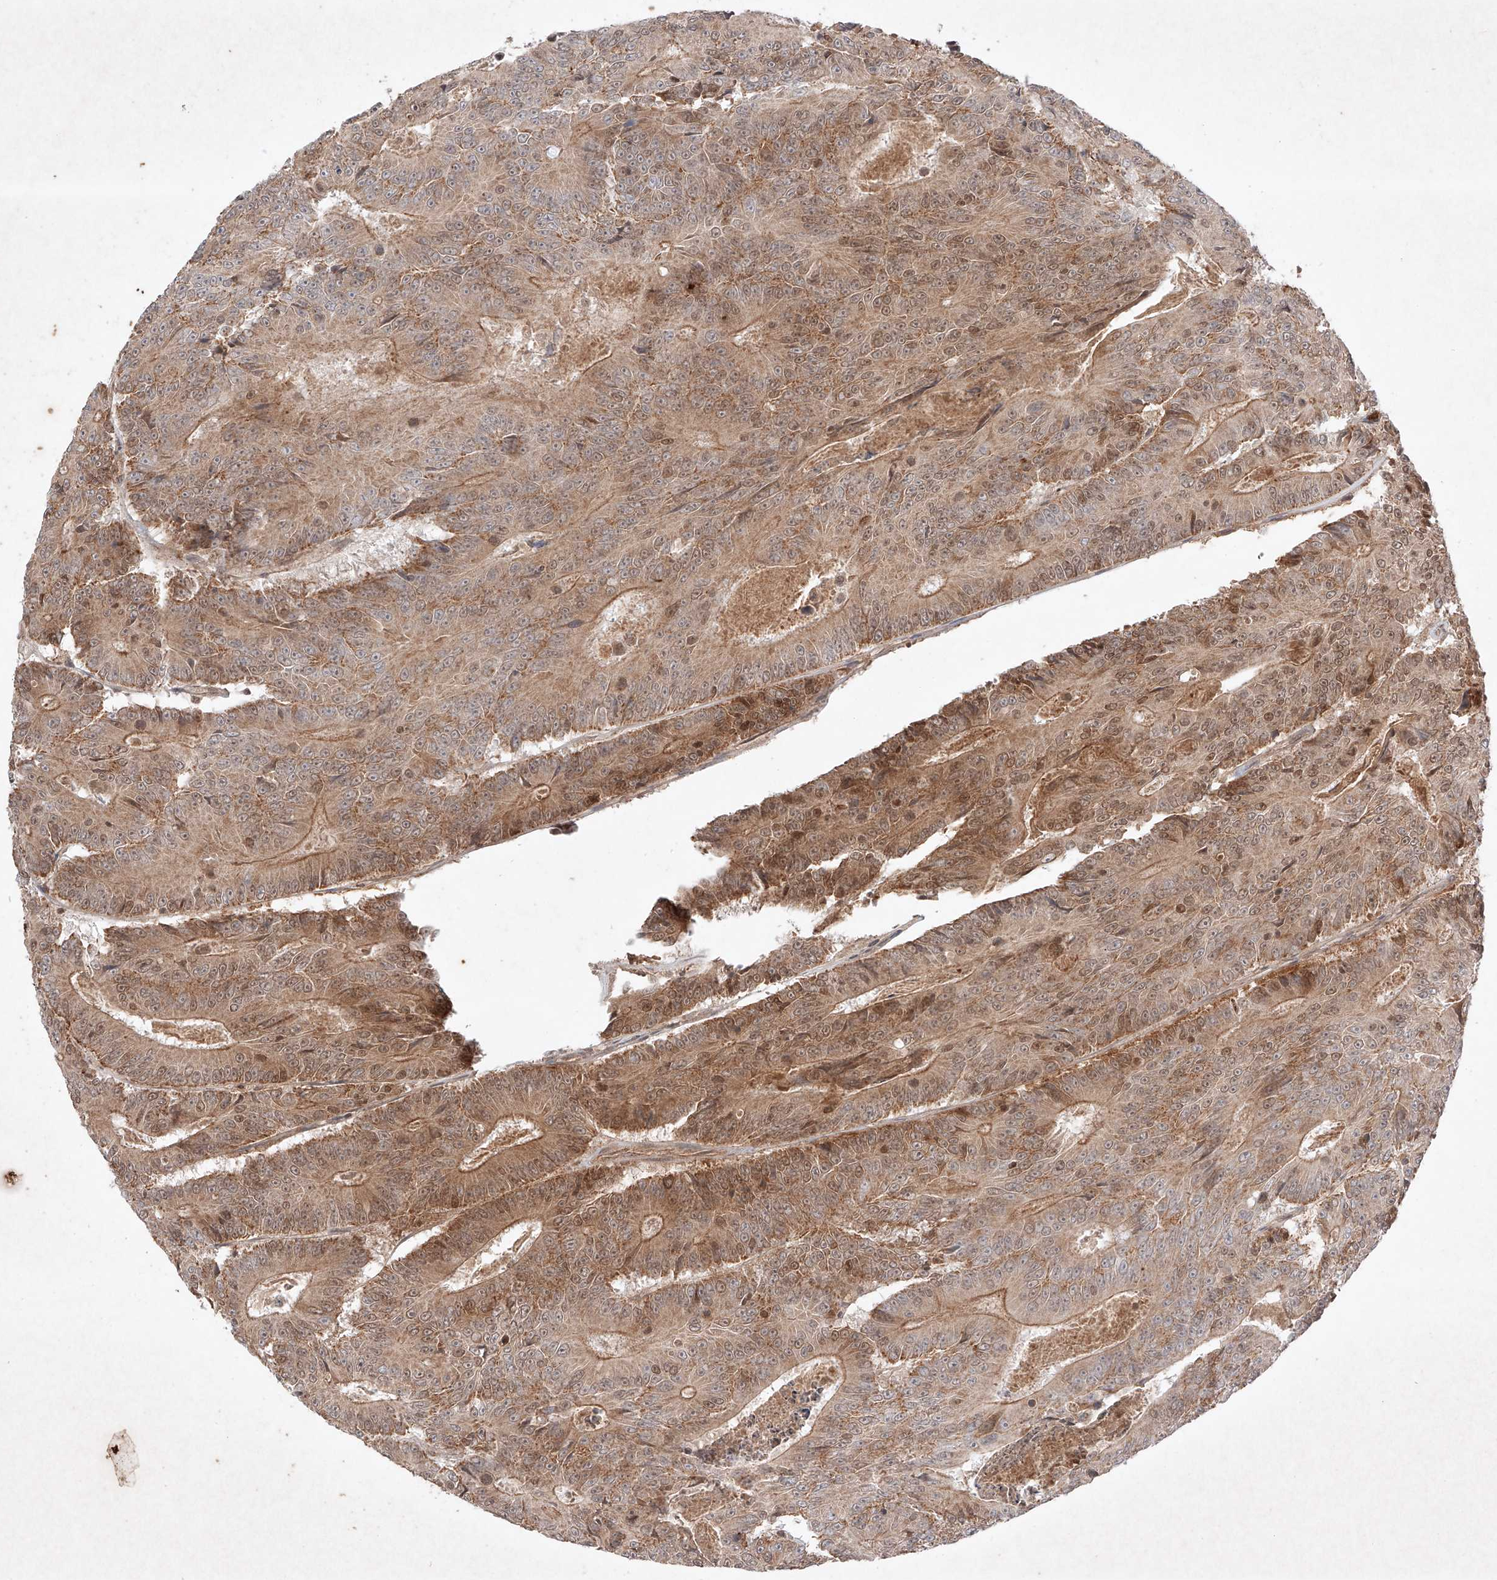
{"staining": {"intensity": "moderate", "quantity": "25%-75%", "location": "cytoplasmic/membranous,nuclear"}, "tissue": "colorectal cancer", "cell_type": "Tumor cells", "image_type": "cancer", "snomed": [{"axis": "morphology", "description": "Adenocarcinoma, NOS"}, {"axis": "topography", "description": "Colon"}], "caption": "High-magnification brightfield microscopy of colorectal adenocarcinoma stained with DAB (3,3'-diaminobenzidine) (brown) and counterstained with hematoxylin (blue). tumor cells exhibit moderate cytoplasmic/membranous and nuclear expression is seen in approximately25%-75% of cells.", "gene": "RNF31", "patient": {"sex": "male", "age": 83}}